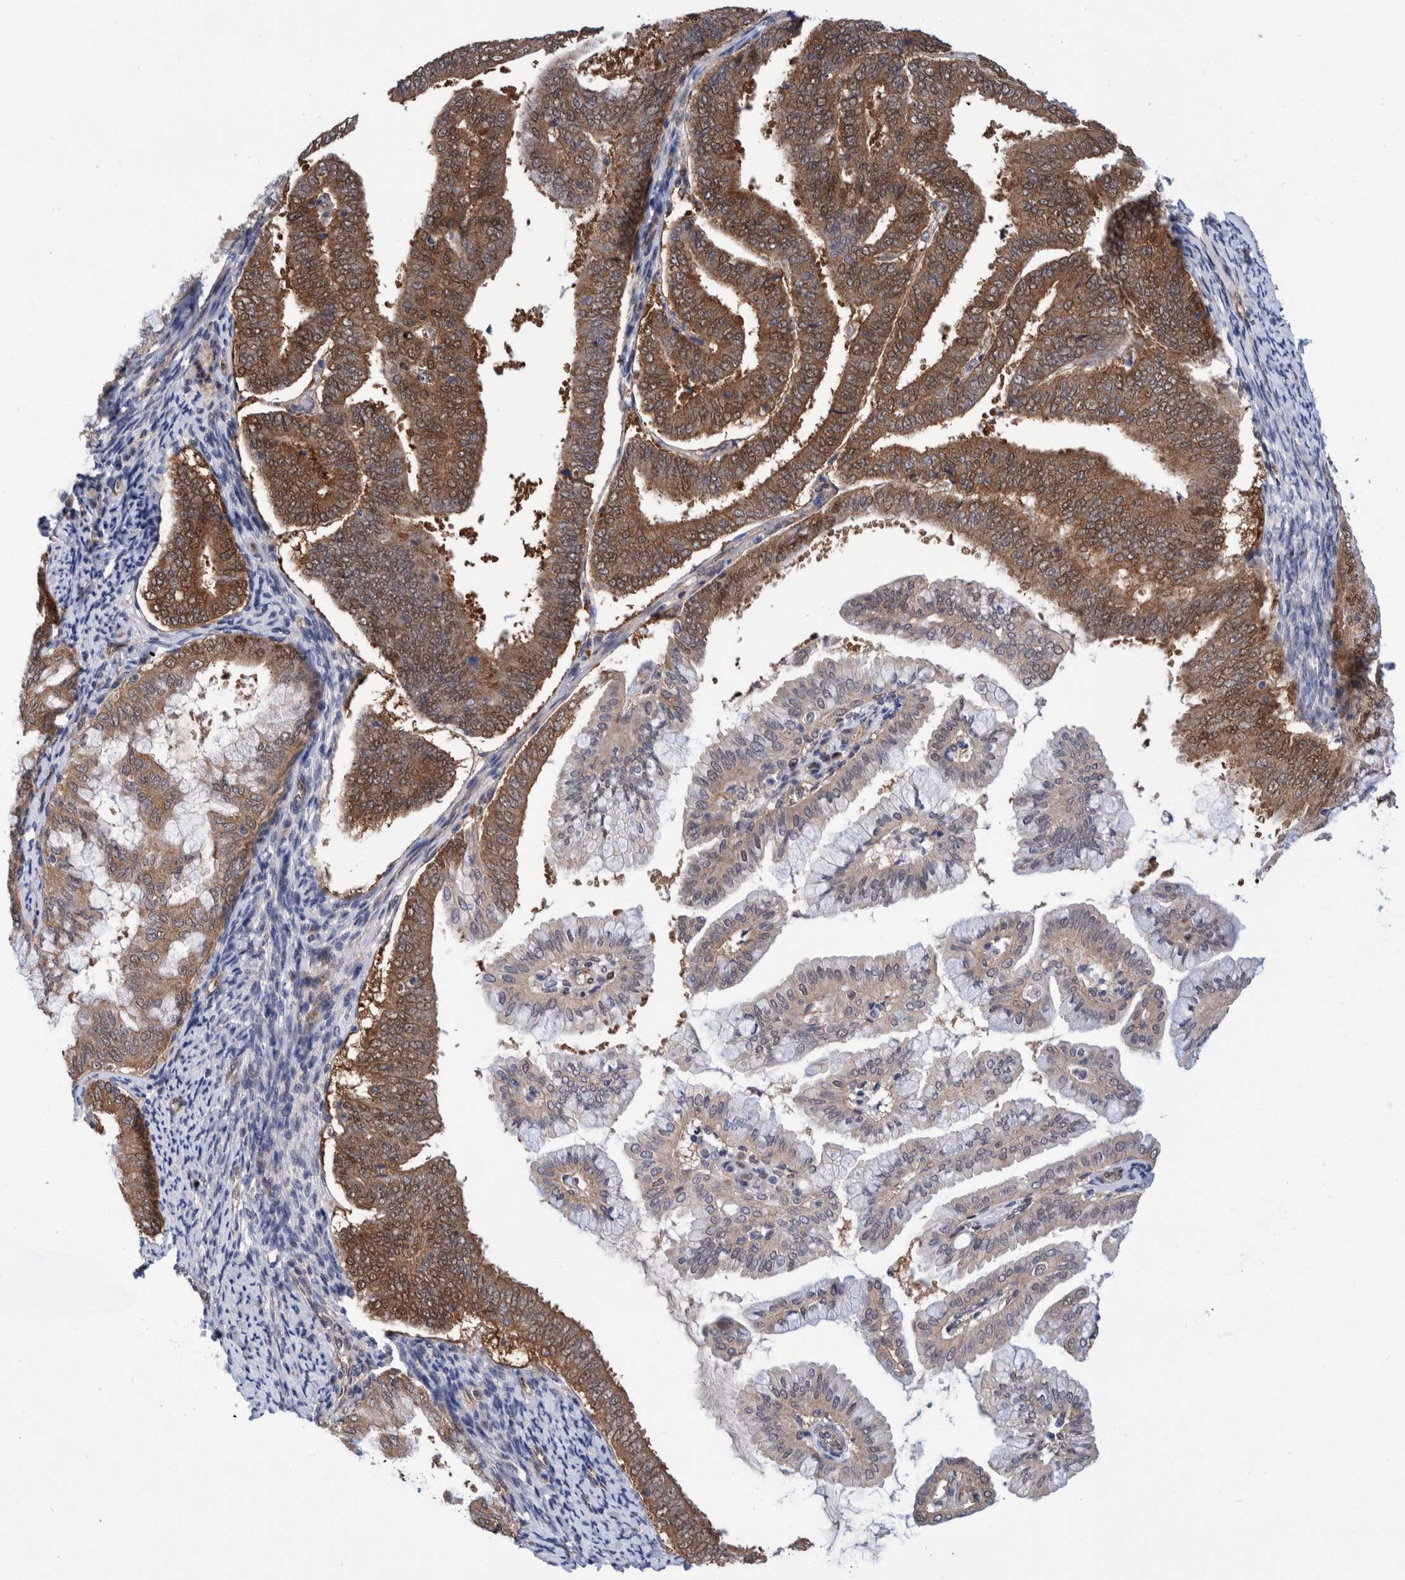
{"staining": {"intensity": "moderate", "quantity": ">75%", "location": "cytoplasmic/membranous"}, "tissue": "endometrial cancer", "cell_type": "Tumor cells", "image_type": "cancer", "snomed": [{"axis": "morphology", "description": "Adenocarcinoma, NOS"}, {"axis": "topography", "description": "Endometrium"}], "caption": "Immunohistochemistry (IHC) (DAB) staining of human endometrial cancer (adenocarcinoma) shows moderate cytoplasmic/membranous protein staining in about >75% of tumor cells.", "gene": "PFAS", "patient": {"sex": "female", "age": 63}}